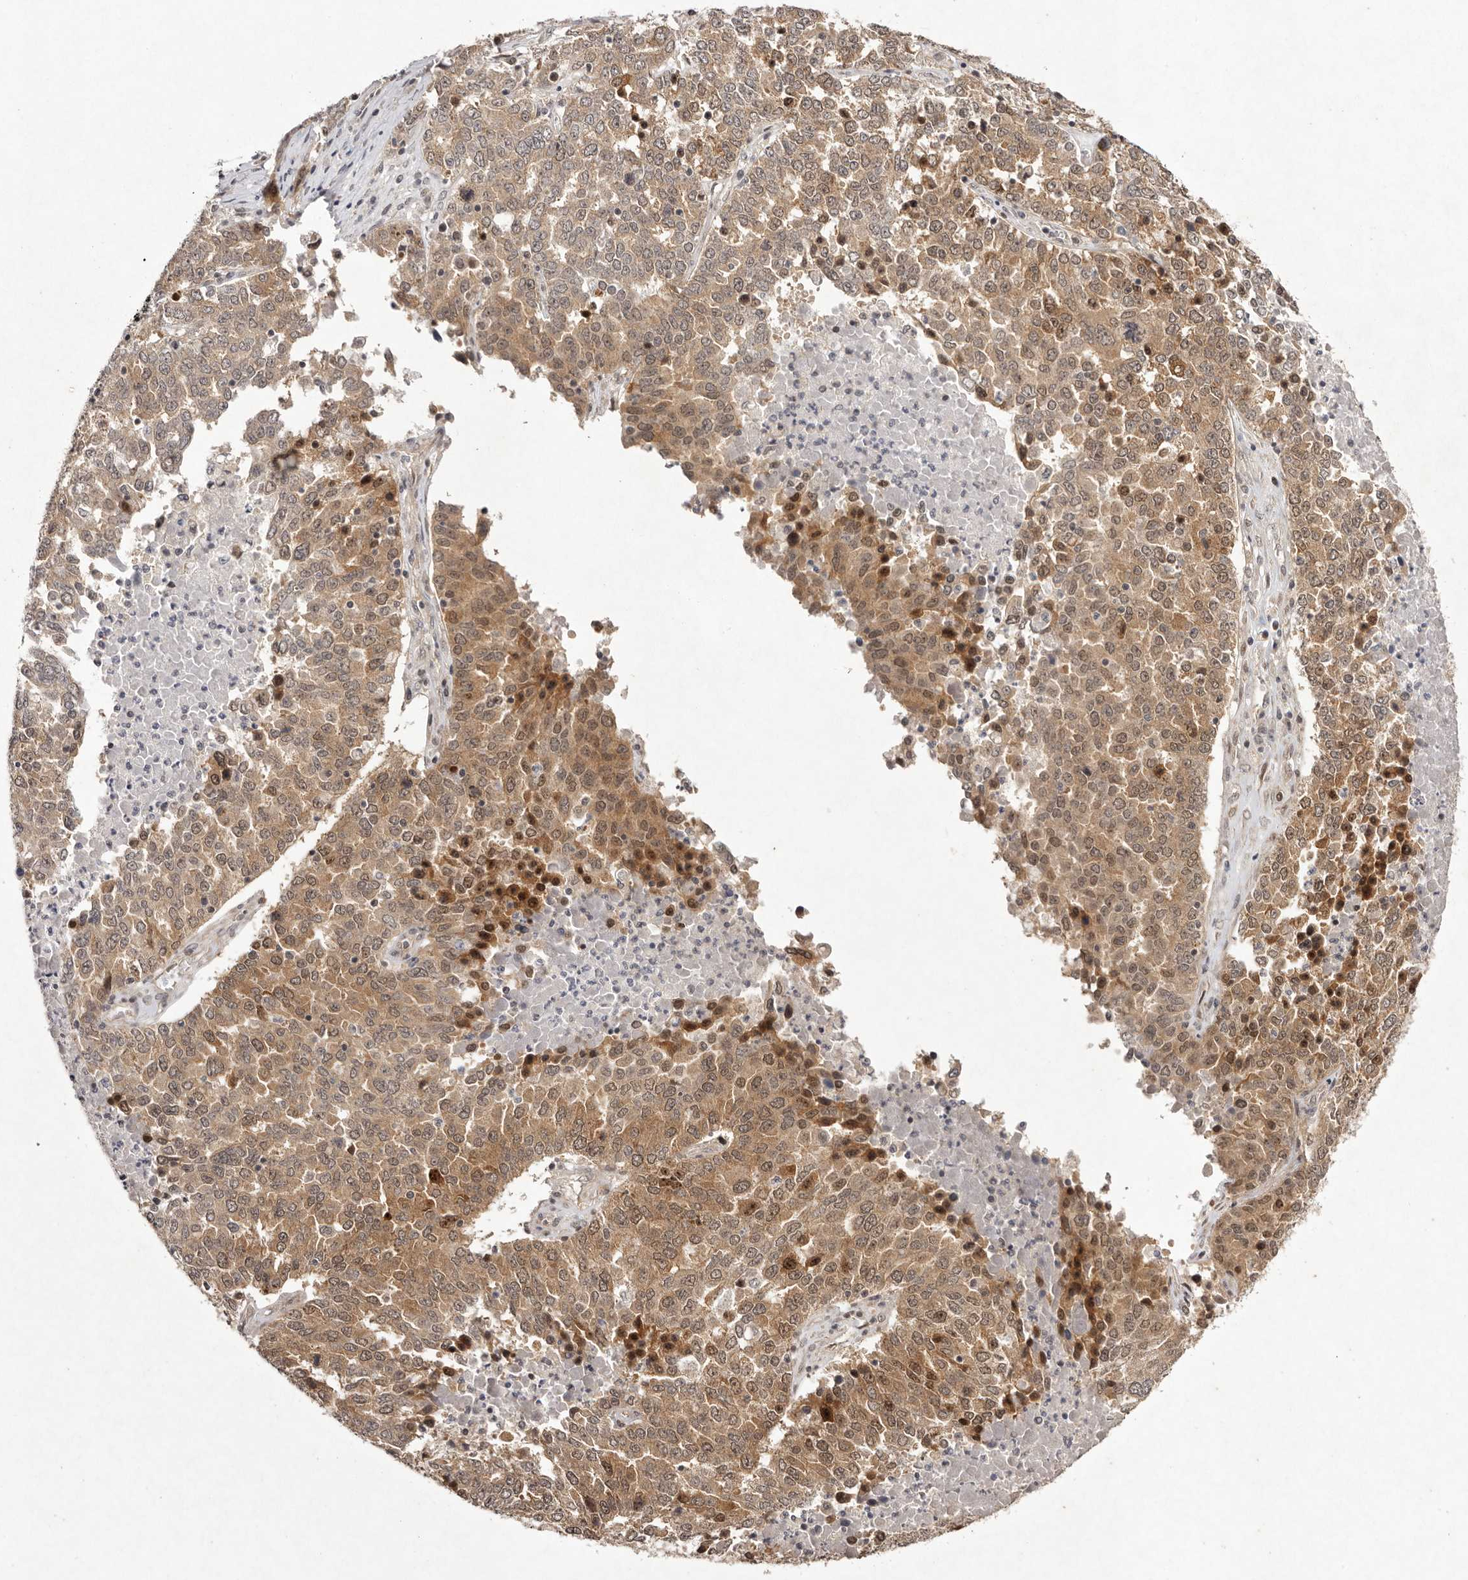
{"staining": {"intensity": "moderate", "quantity": ">75%", "location": "cytoplasmic/membranous,nuclear"}, "tissue": "ovarian cancer", "cell_type": "Tumor cells", "image_type": "cancer", "snomed": [{"axis": "morphology", "description": "Carcinoma, endometroid"}, {"axis": "topography", "description": "Ovary"}], "caption": "Ovarian cancer was stained to show a protein in brown. There is medium levels of moderate cytoplasmic/membranous and nuclear positivity in about >75% of tumor cells. The protein is shown in brown color, while the nuclei are stained blue.", "gene": "BUD31", "patient": {"sex": "female", "age": 62}}